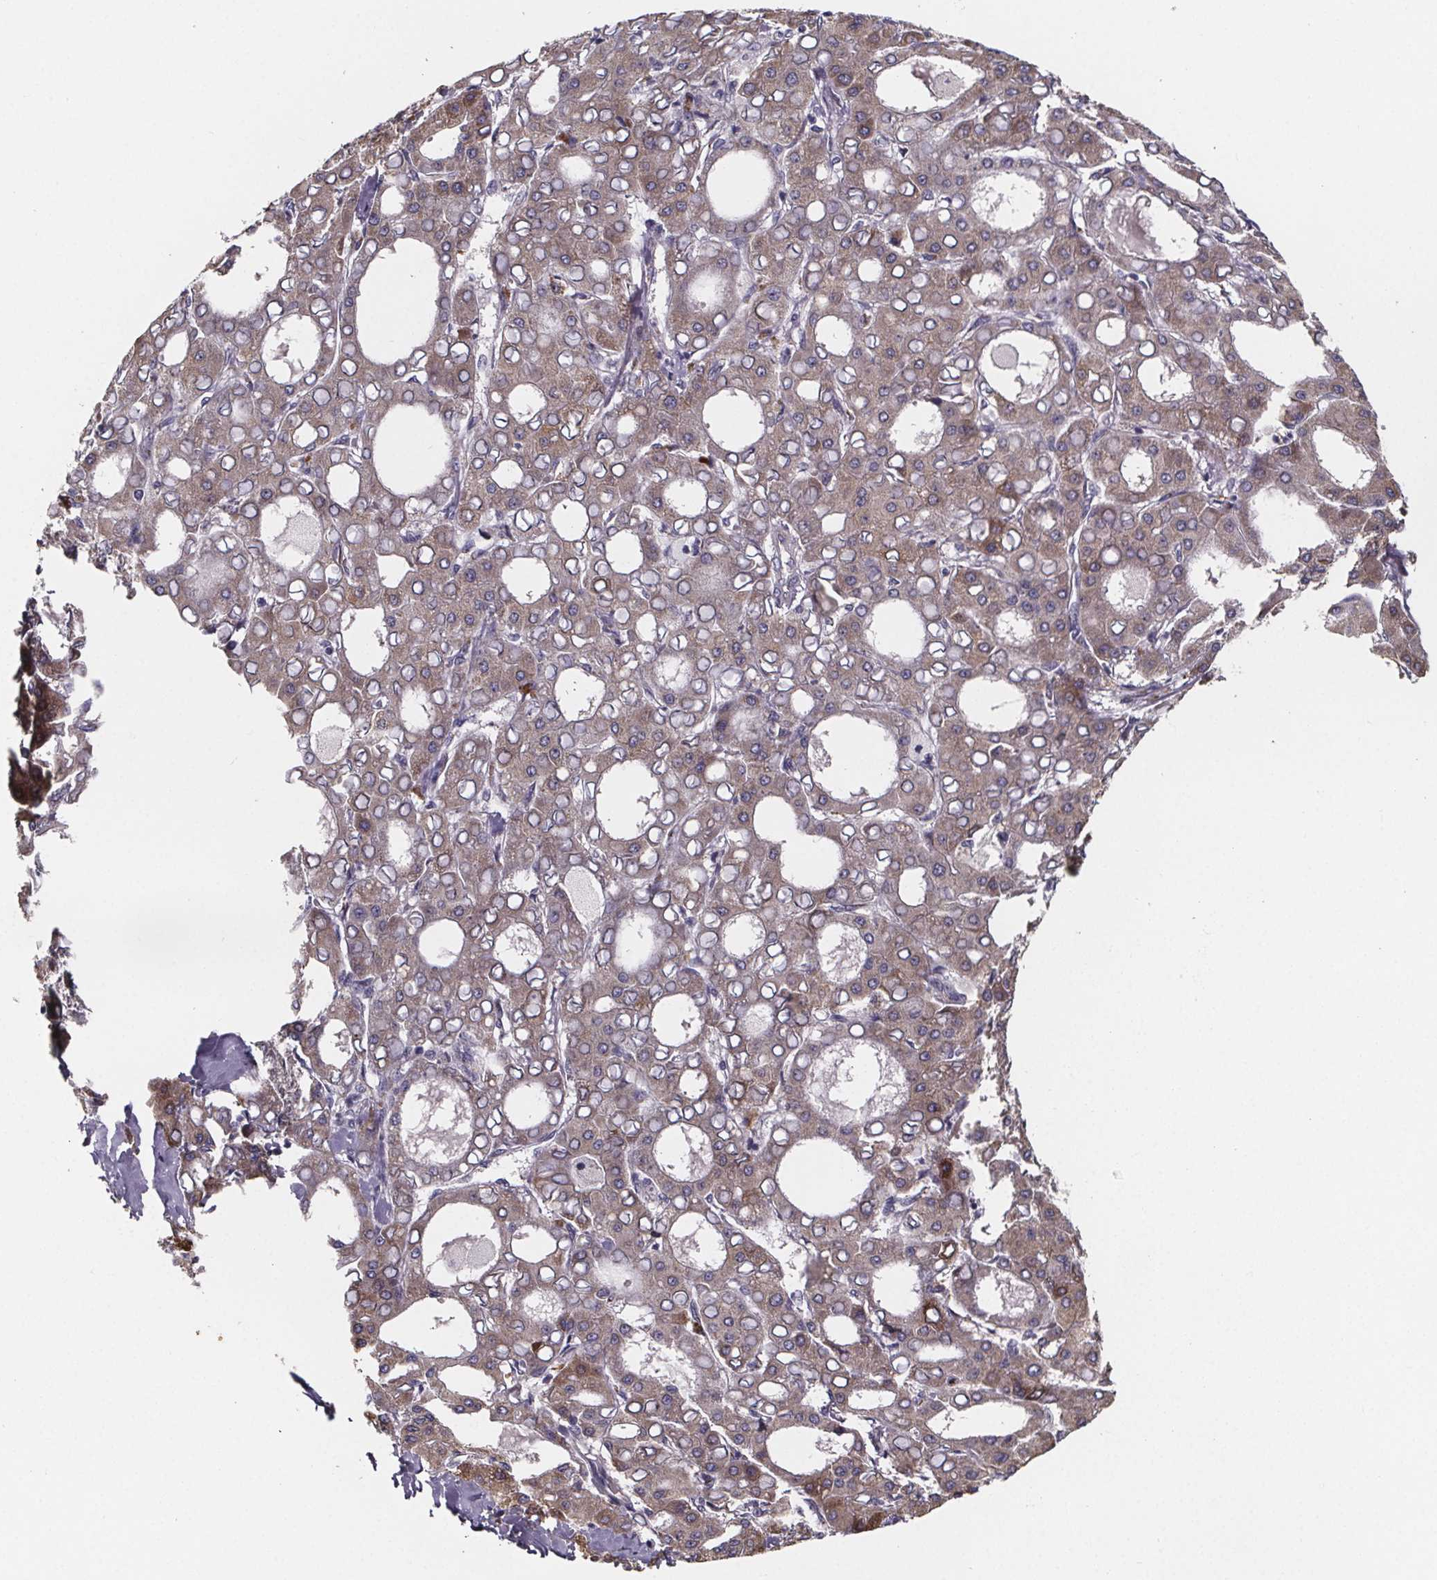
{"staining": {"intensity": "weak", "quantity": "25%-75%", "location": "cytoplasmic/membranous"}, "tissue": "liver cancer", "cell_type": "Tumor cells", "image_type": "cancer", "snomed": [{"axis": "morphology", "description": "Carcinoma, Hepatocellular, NOS"}, {"axis": "topography", "description": "Liver"}], "caption": "A low amount of weak cytoplasmic/membranous expression is present in about 25%-75% of tumor cells in liver hepatocellular carcinoma tissue.", "gene": "NDST1", "patient": {"sex": "male", "age": 65}}